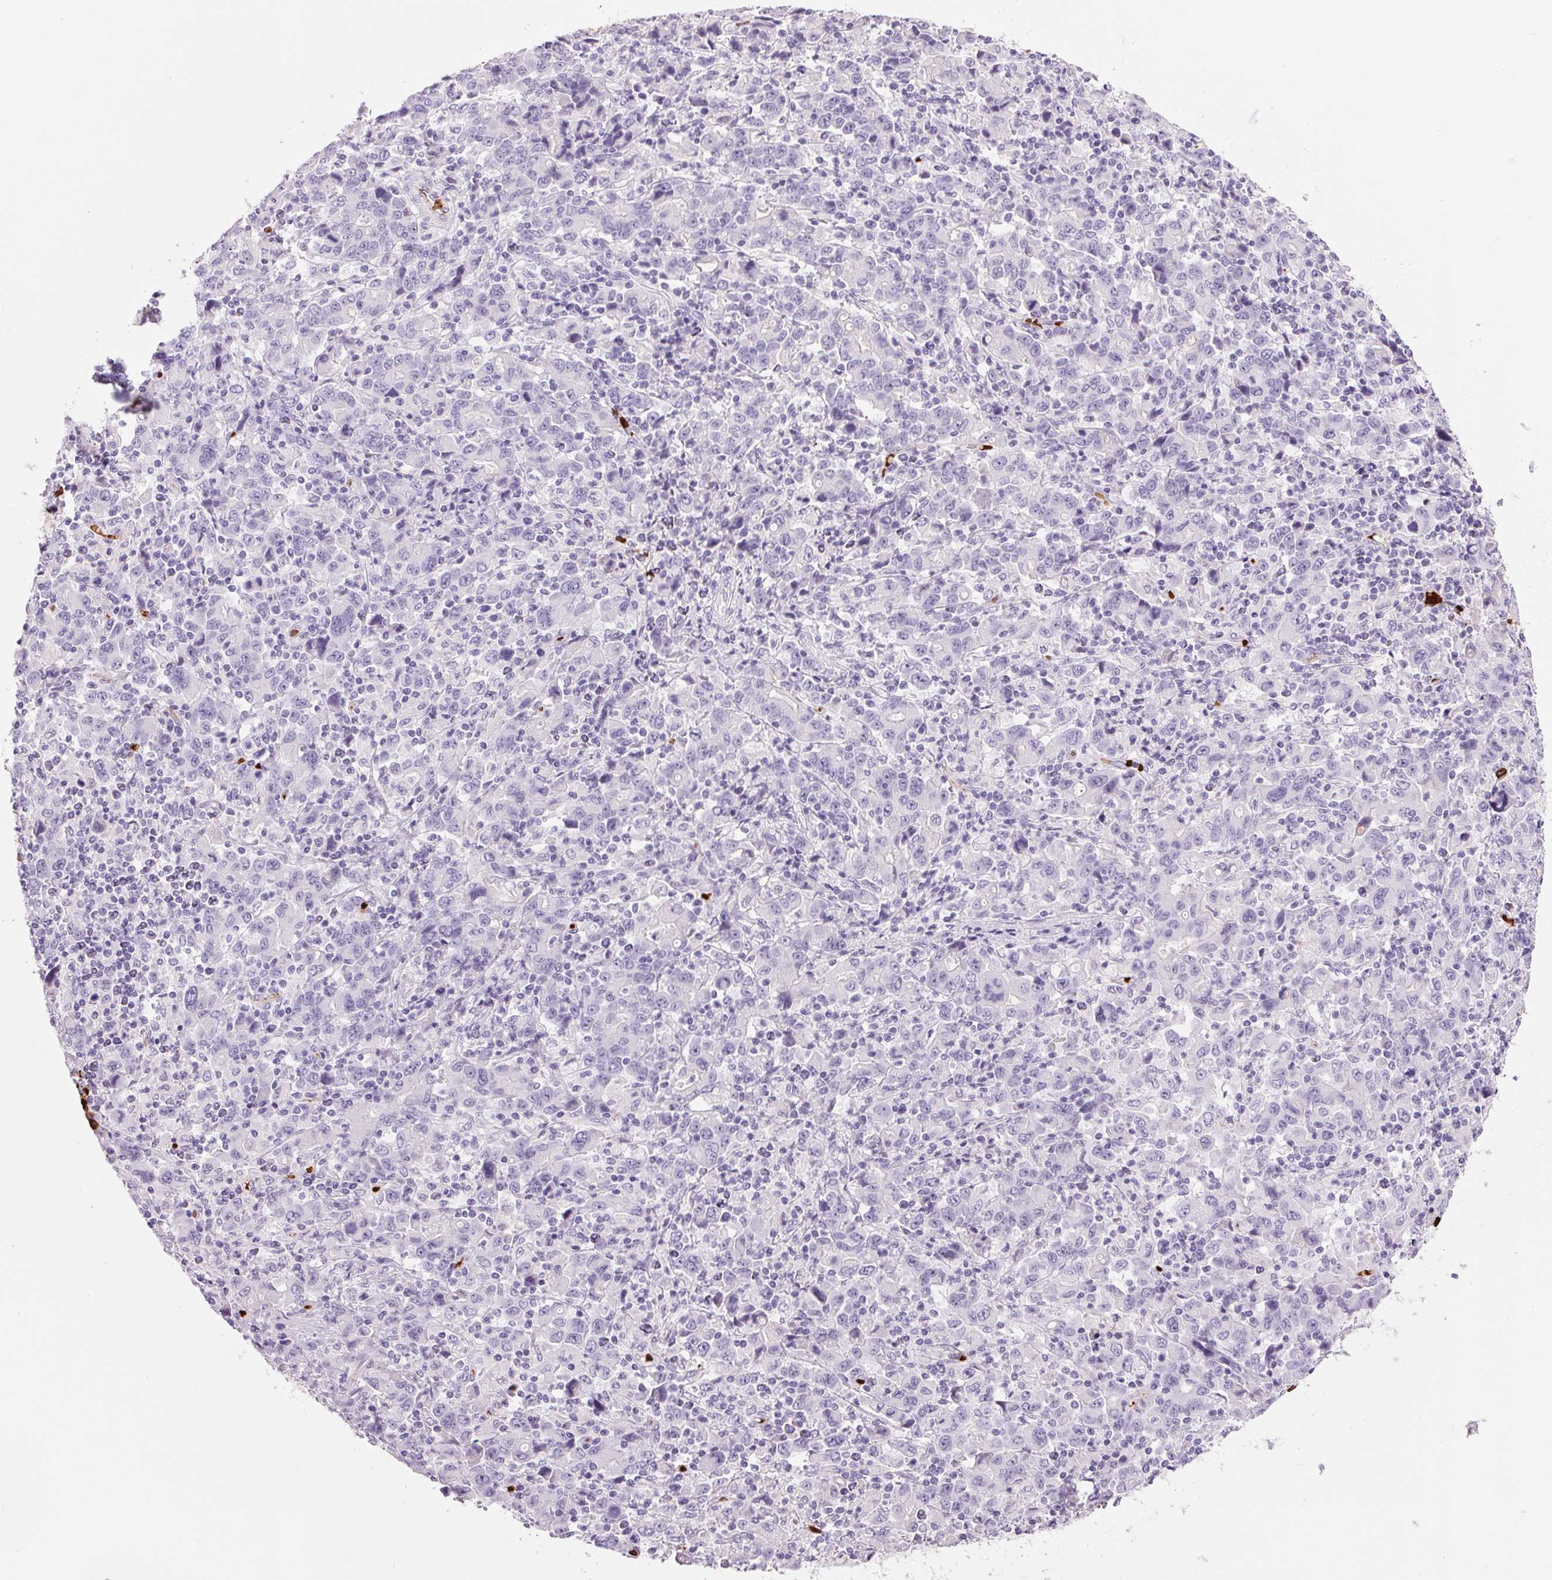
{"staining": {"intensity": "negative", "quantity": "none", "location": "none"}, "tissue": "stomach cancer", "cell_type": "Tumor cells", "image_type": "cancer", "snomed": [{"axis": "morphology", "description": "Adenocarcinoma, NOS"}, {"axis": "topography", "description": "Stomach, upper"}], "caption": "A histopathology image of human stomach adenocarcinoma is negative for staining in tumor cells.", "gene": "HBQ1", "patient": {"sex": "male", "age": 69}}